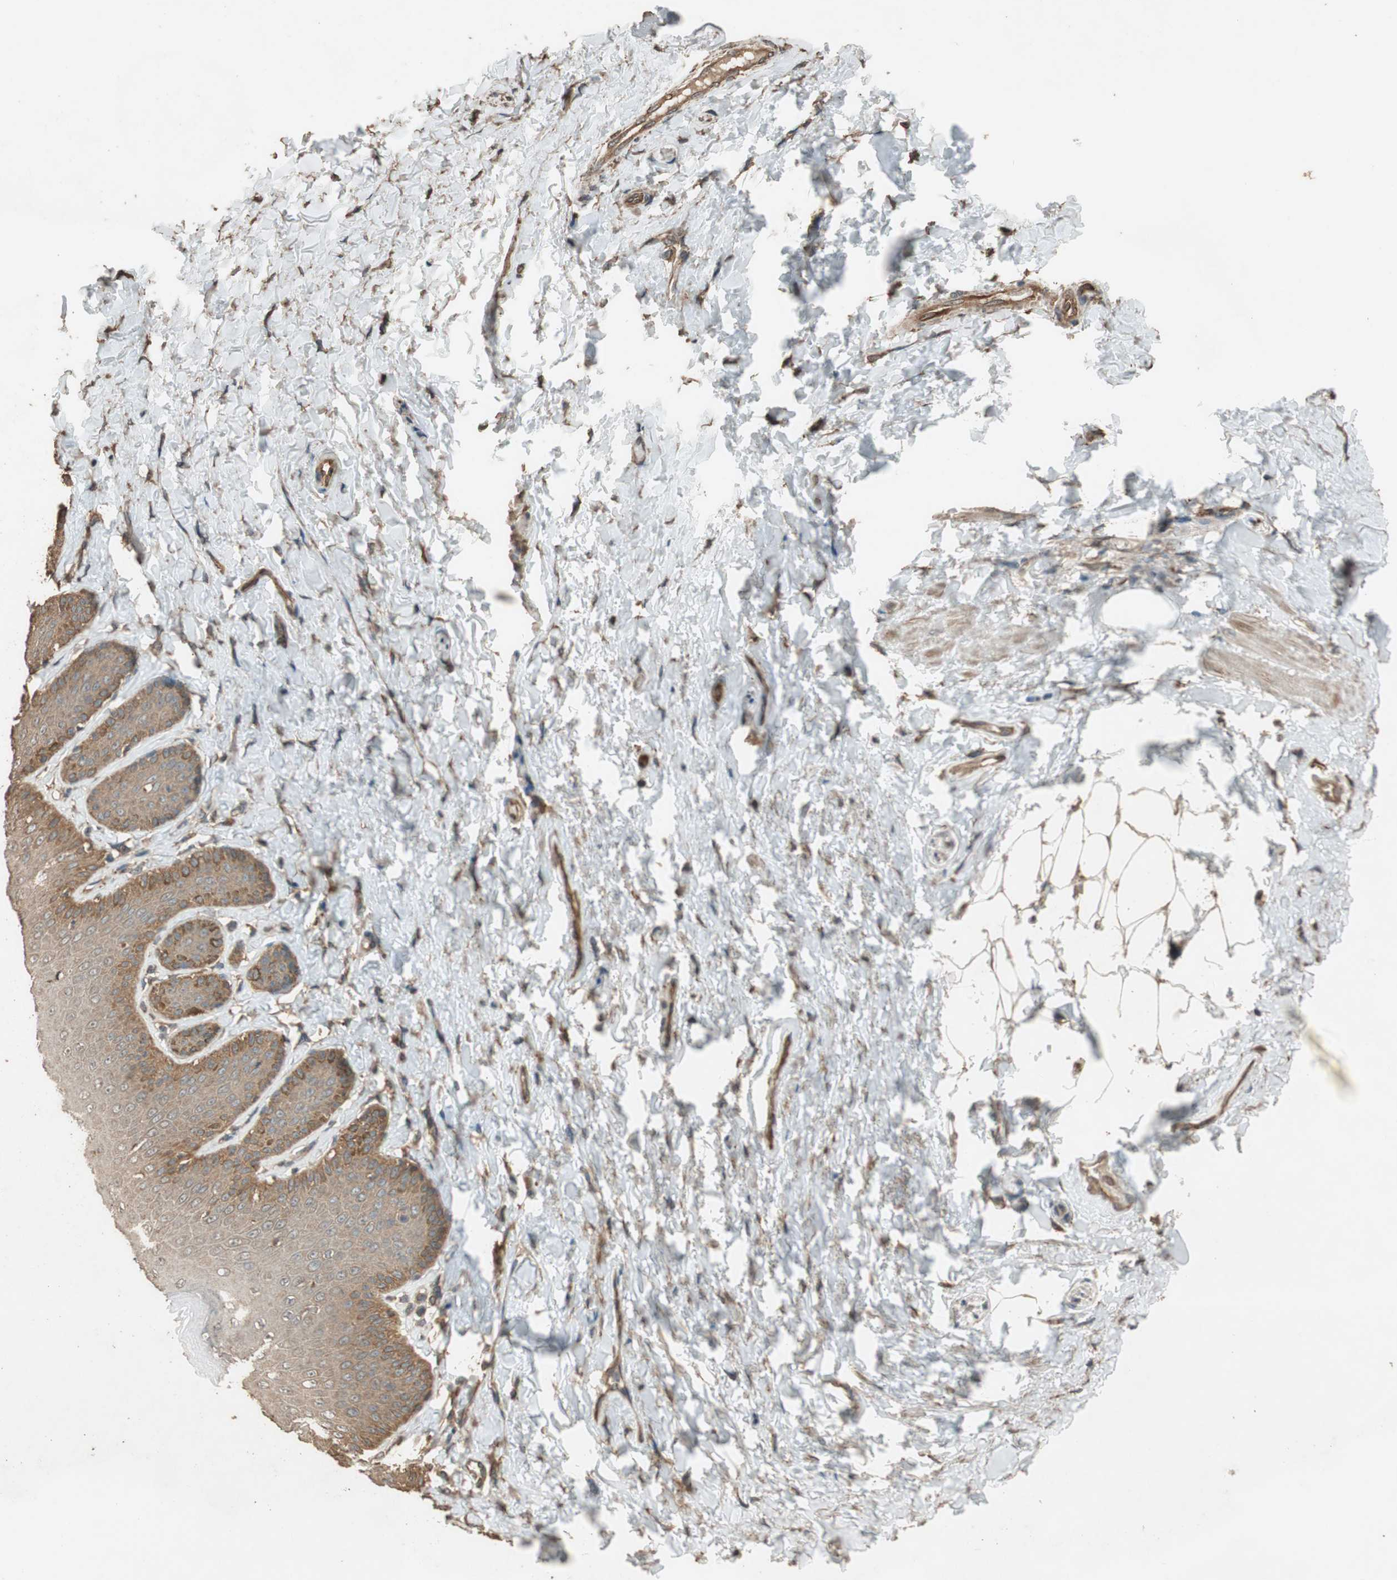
{"staining": {"intensity": "moderate", "quantity": ">75%", "location": "cytoplasmic/membranous"}, "tissue": "skin", "cell_type": "Epidermal cells", "image_type": "normal", "snomed": [{"axis": "morphology", "description": "Normal tissue, NOS"}, {"axis": "topography", "description": "Anal"}], "caption": "Skin stained with DAB (3,3'-diaminobenzidine) IHC exhibits medium levels of moderate cytoplasmic/membranous staining in approximately >75% of epidermal cells.", "gene": "MST1R", "patient": {"sex": "male", "age": 69}}